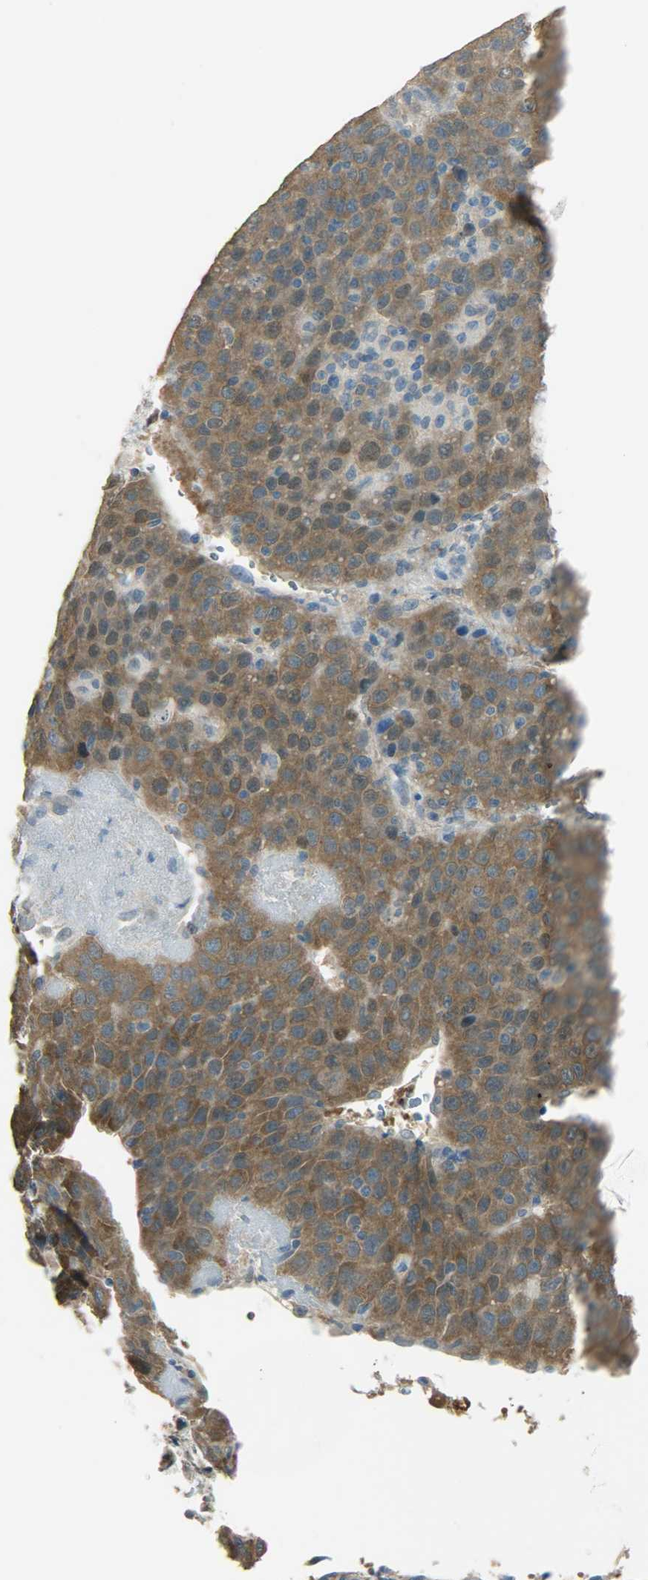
{"staining": {"intensity": "strong", "quantity": ">75%", "location": "cytoplasmic/membranous"}, "tissue": "liver cancer", "cell_type": "Tumor cells", "image_type": "cancer", "snomed": [{"axis": "morphology", "description": "Carcinoma, Hepatocellular, NOS"}, {"axis": "topography", "description": "Liver"}], "caption": "A photomicrograph of human hepatocellular carcinoma (liver) stained for a protein exhibits strong cytoplasmic/membranous brown staining in tumor cells. The staining is performed using DAB brown chromogen to label protein expression. The nuclei are counter-stained blue using hematoxylin.", "gene": "PRMT5", "patient": {"sex": "female", "age": 53}}